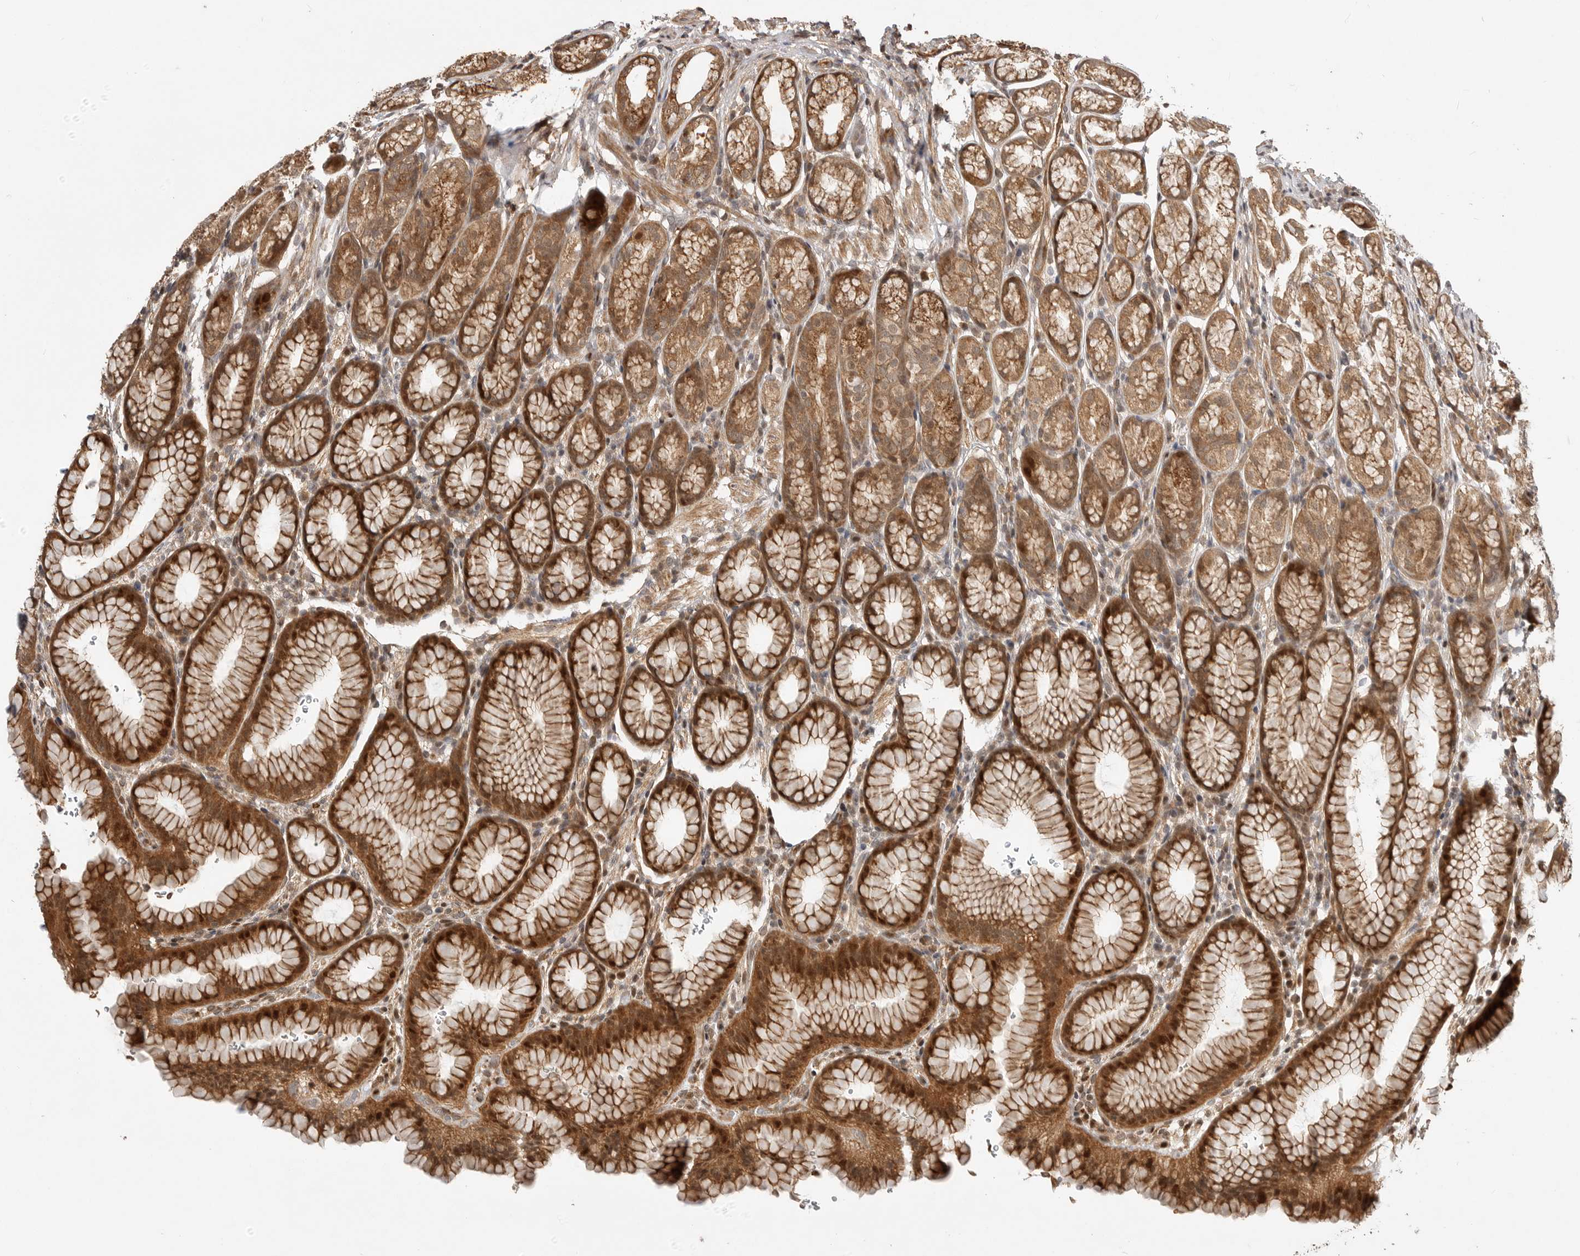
{"staining": {"intensity": "moderate", "quantity": ">75%", "location": "cytoplasmic/membranous,nuclear"}, "tissue": "stomach", "cell_type": "Glandular cells", "image_type": "normal", "snomed": [{"axis": "morphology", "description": "Normal tissue, NOS"}, {"axis": "topography", "description": "Stomach"}], "caption": "Immunohistochemical staining of benign stomach displays medium levels of moderate cytoplasmic/membranous,nuclear staining in approximately >75% of glandular cells.", "gene": "ADPRS", "patient": {"sex": "male", "age": 42}}